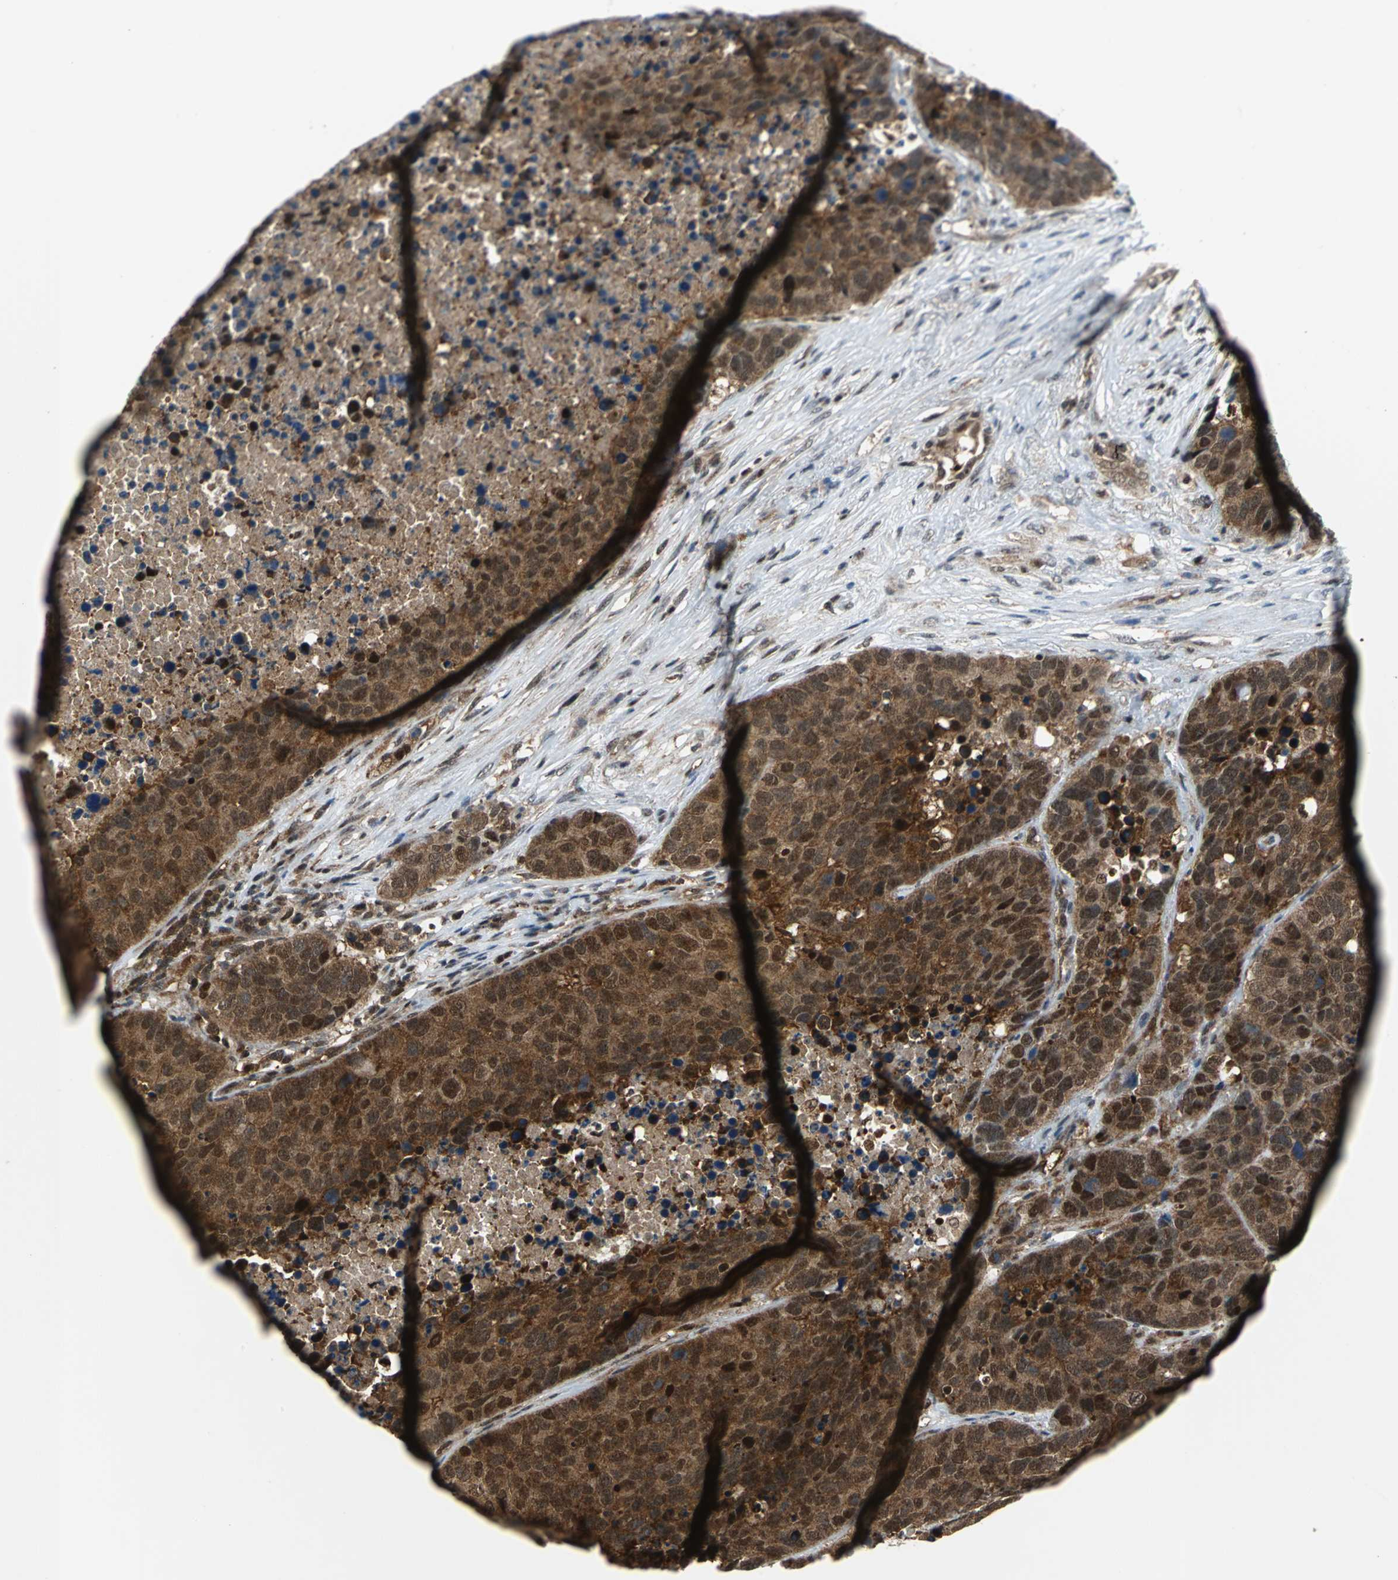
{"staining": {"intensity": "moderate", "quantity": ">75%", "location": "cytoplasmic/membranous,nuclear"}, "tissue": "carcinoid", "cell_type": "Tumor cells", "image_type": "cancer", "snomed": [{"axis": "morphology", "description": "Carcinoid, malignant, NOS"}, {"axis": "topography", "description": "Lung"}], "caption": "Protein expression analysis of carcinoid reveals moderate cytoplasmic/membranous and nuclear expression in approximately >75% of tumor cells.", "gene": "PSMA4", "patient": {"sex": "male", "age": 60}}